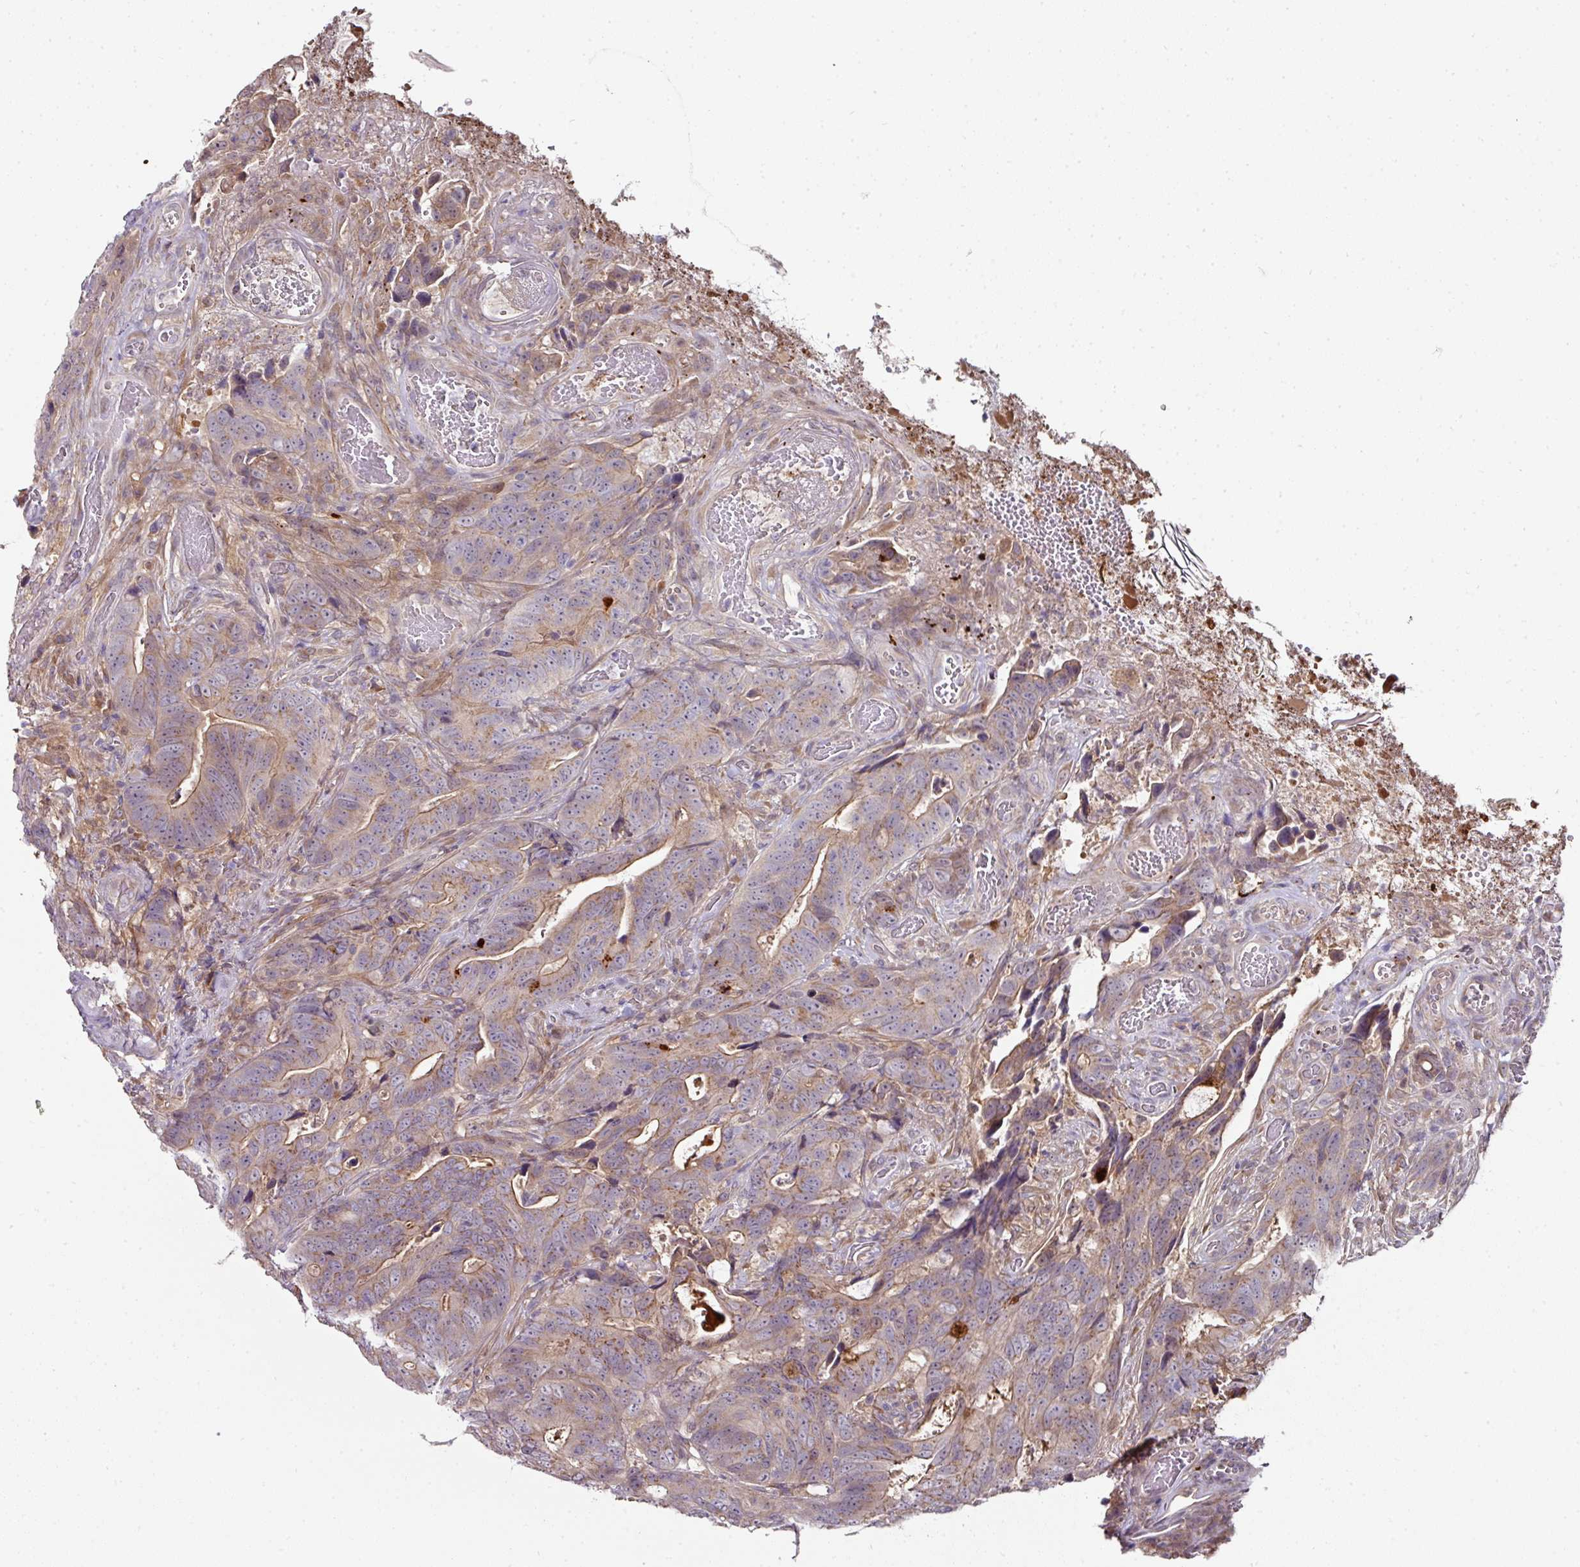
{"staining": {"intensity": "weak", "quantity": "25%-75%", "location": "cytoplasmic/membranous"}, "tissue": "colorectal cancer", "cell_type": "Tumor cells", "image_type": "cancer", "snomed": [{"axis": "morphology", "description": "Adenocarcinoma, NOS"}, {"axis": "topography", "description": "Colon"}], "caption": "Brown immunohistochemical staining in human colorectal adenocarcinoma displays weak cytoplasmic/membranous staining in about 25%-75% of tumor cells. (DAB IHC, brown staining for protein, blue staining for nuclei).", "gene": "CTDSP2", "patient": {"sex": "female", "age": 82}}